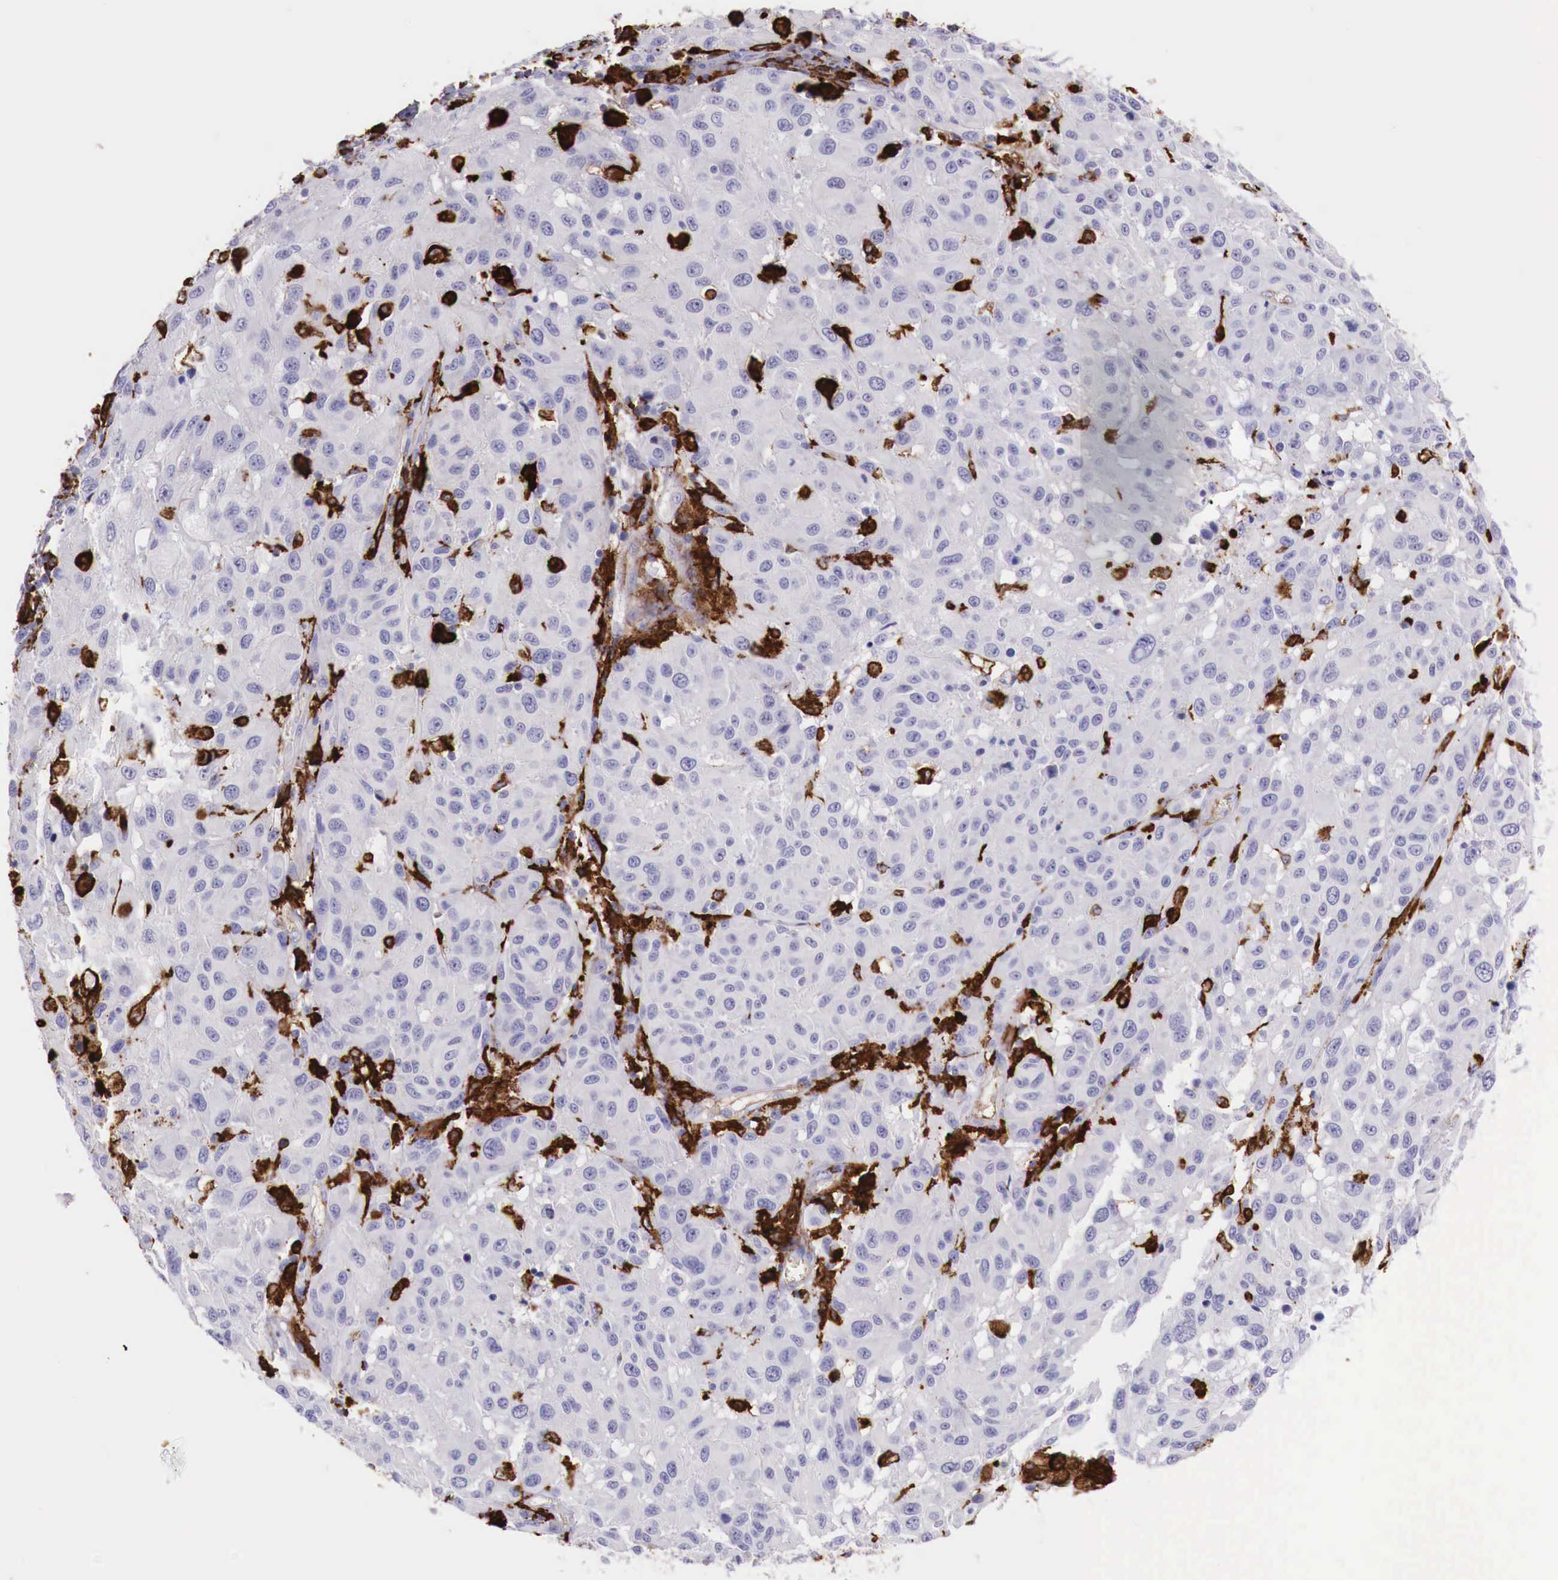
{"staining": {"intensity": "negative", "quantity": "none", "location": "none"}, "tissue": "melanoma", "cell_type": "Tumor cells", "image_type": "cancer", "snomed": [{"axis": "morphology", "description": "Malignant melanoma, NOS"}, {"axis": "topography", "description": "Skin"}], "caption": "The IHC image has no significant positivity in tumor cells of malignant melanoma tissue.", "gene": "MSR1", "patient": {"sex": "female", "age": 77}}